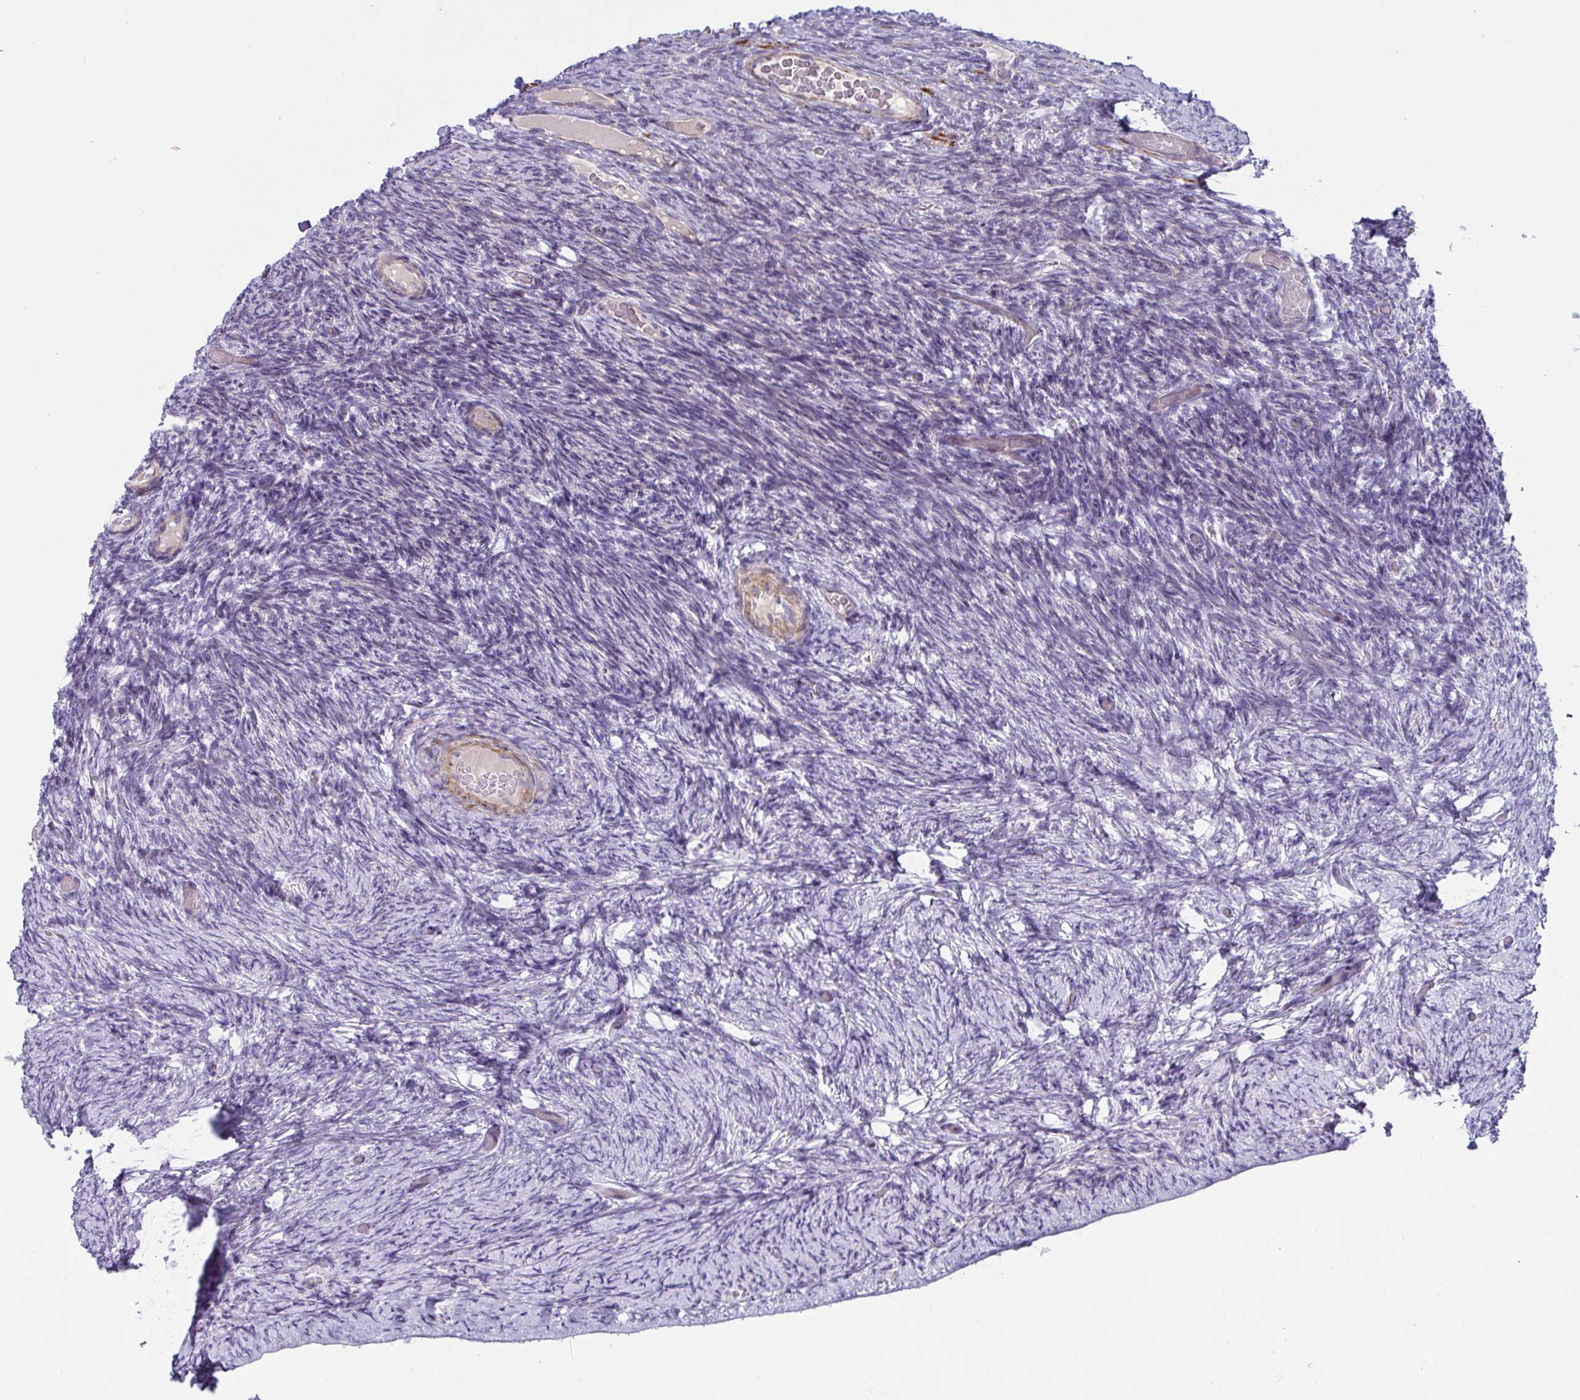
{"staining": {"intensity": "negative", "quantity": "none", "location": "none"}, "tissue": "ovary", "cell_type": "Ovarian stroma cells", "image_type": "normal", "snomed": [{"axis": "morphology", "description": "Normal tissue, NOS"}, {"axis": "topography", "description": "Ovary"}], "caption": "Immunohistochemical staining of benign ovary displays no significant positivity in ovarian stroma cells. The staining is performed using DAB (3,3'-diaminobenzidine) brown chromogen with nuclei counter-stained in using hematoxylin.", "gene": "OR5P3", "patient": {"sex": "female", "age": 34}}